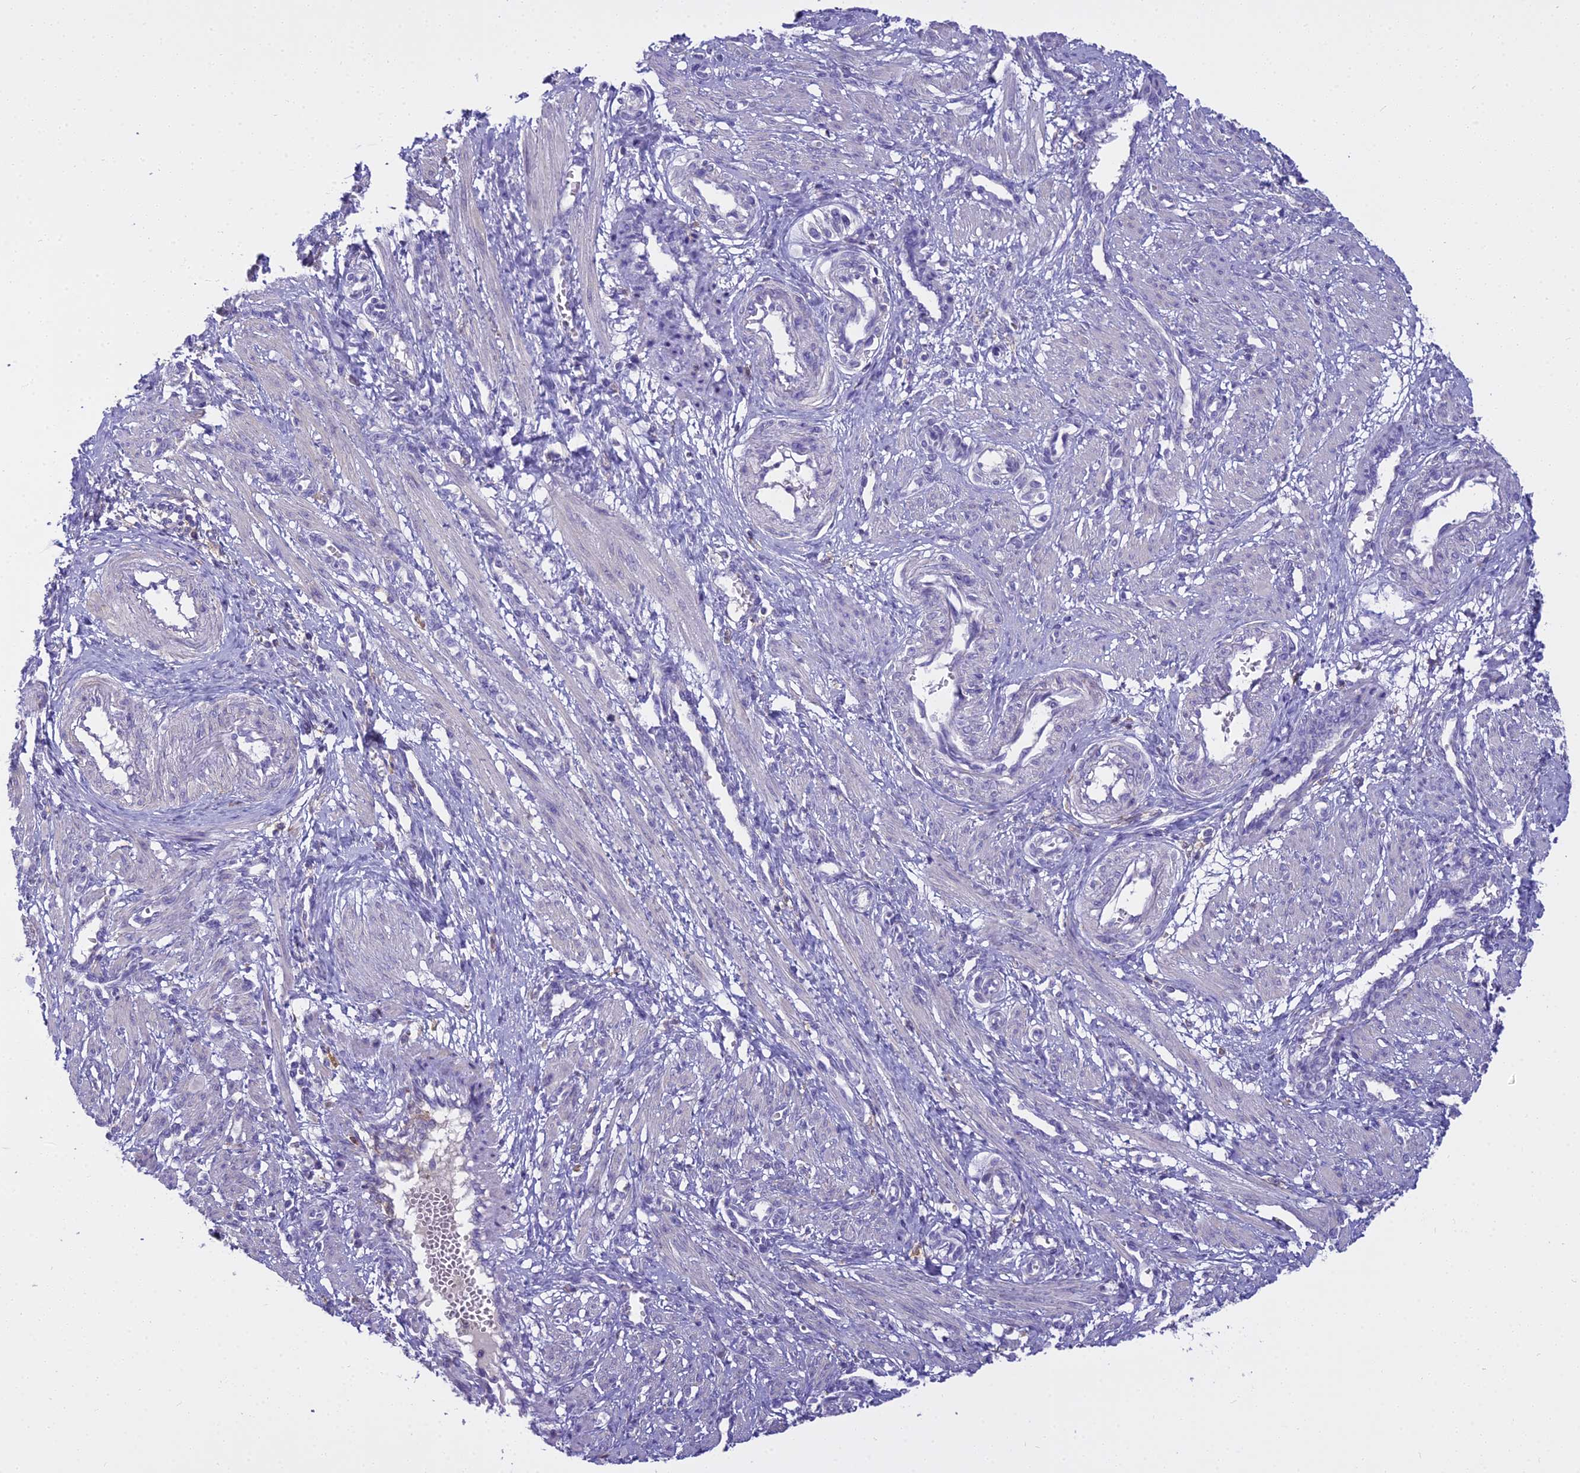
{"staining": {"intensity": "negative", "quantity": "none", "location": "none"}, "tissue": "smooth muscle", "cell_type": "Smooth muscle cells", "image_type": "normal", "snomed": [{"axis": "morphology", "description": "Normal tissue, NOS"}, {"axis": "topography", "description": "Endometrium"}], "caption": "Immunohistochemical staining of normal human smooth muscle displays no significant positivity in smooth muscle cells.", "gene": "BLNK", "patient": {"sex": "female", "age": 33}}